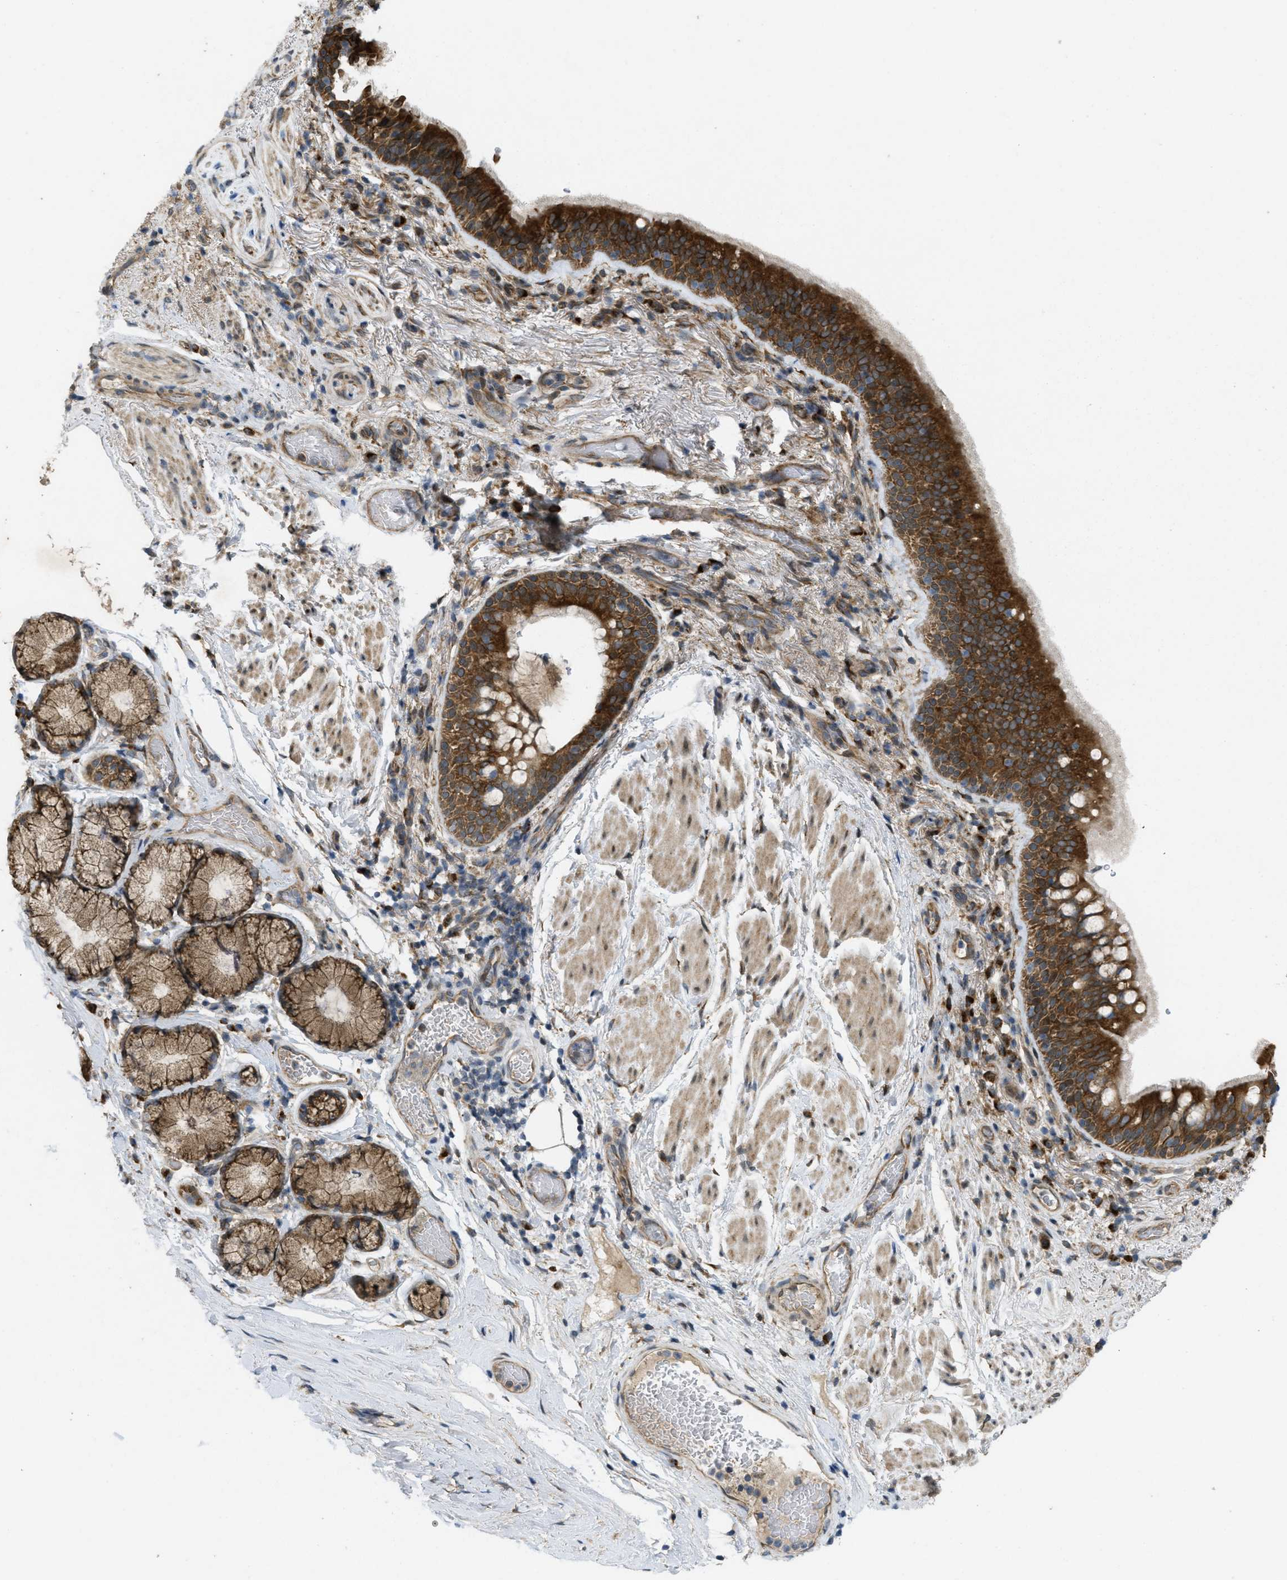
{"staining": {"intensity": "strong", "quantity": ">75%", "location": "cytoplasmic/membranous"}, "tissue": "bronchus", "cell_type": "Respiratory epithelial cells", "image_type": "normal", "snomed": [{"axis": "morphology", "description": "Normal tissue, NOS"}, {"axis": "morphology", "description": "Inflammation, NOS"}, {"axis": "topography", "description": "Cartilage tissue"}, {"axis": "topography", "description": "Bronchus"}], "caption": "High-magnification brightfield microscopy of normal bronchus stained with DAB (3,3'-diaminobenzidine) (brown) and counterstained with hematoxylin (blue). respiratory epithelial cells exhibit strong cytoplasmic/membranous staining is appreciated in about>75% of cells. (DAB = brown stain, brightfield microscopy at high magnification).", "gene": "IFNLR1", "patient": {"sex": "male", "age": 77}}